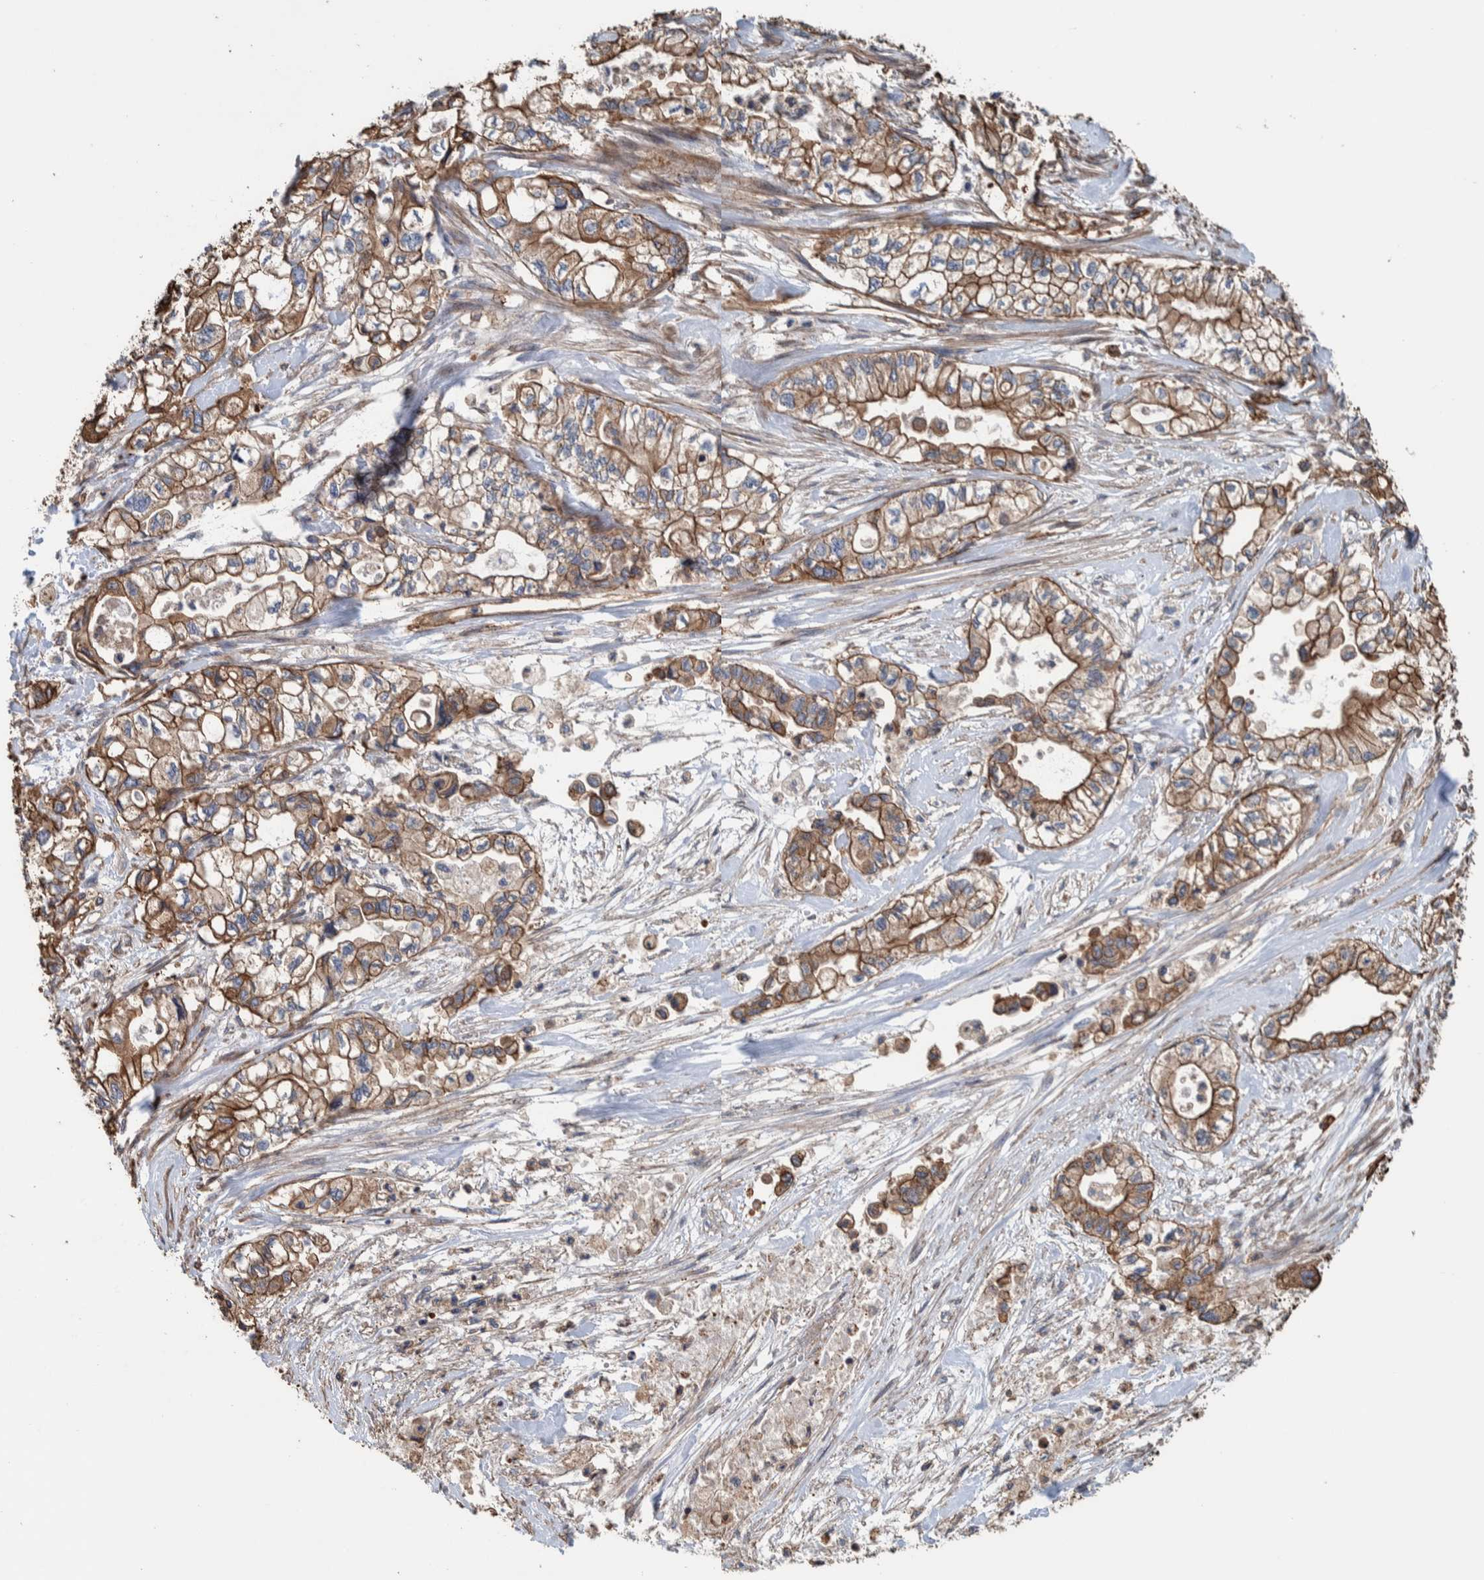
{"staining": {"intensity": "moderate", "quantity": ">75%", "location": "cytoplasmic/membranous"}, "tissue": "pancreatic cancer", "cell_type": "Tumor cells", "image_type": "cancer", "snomed": [{"axis": "morphology", "description": "Adenocarcinoma, NOS"}, {"axis": "topography", "description": "Pancreas"}], "caption": "High-magnification brightfield microscopy of pancreatic adenocarcinoma stained with DAB (3,3'-diaminobenzidine) (brown) and counterstained with hematoxylin (blue). tumor cells exhibit moderate cytoplasmic/membranous positivity is identified in about>75% of cells.", "gene": "PKD1L1", "patient": {"sex": "male", "age": 79}}